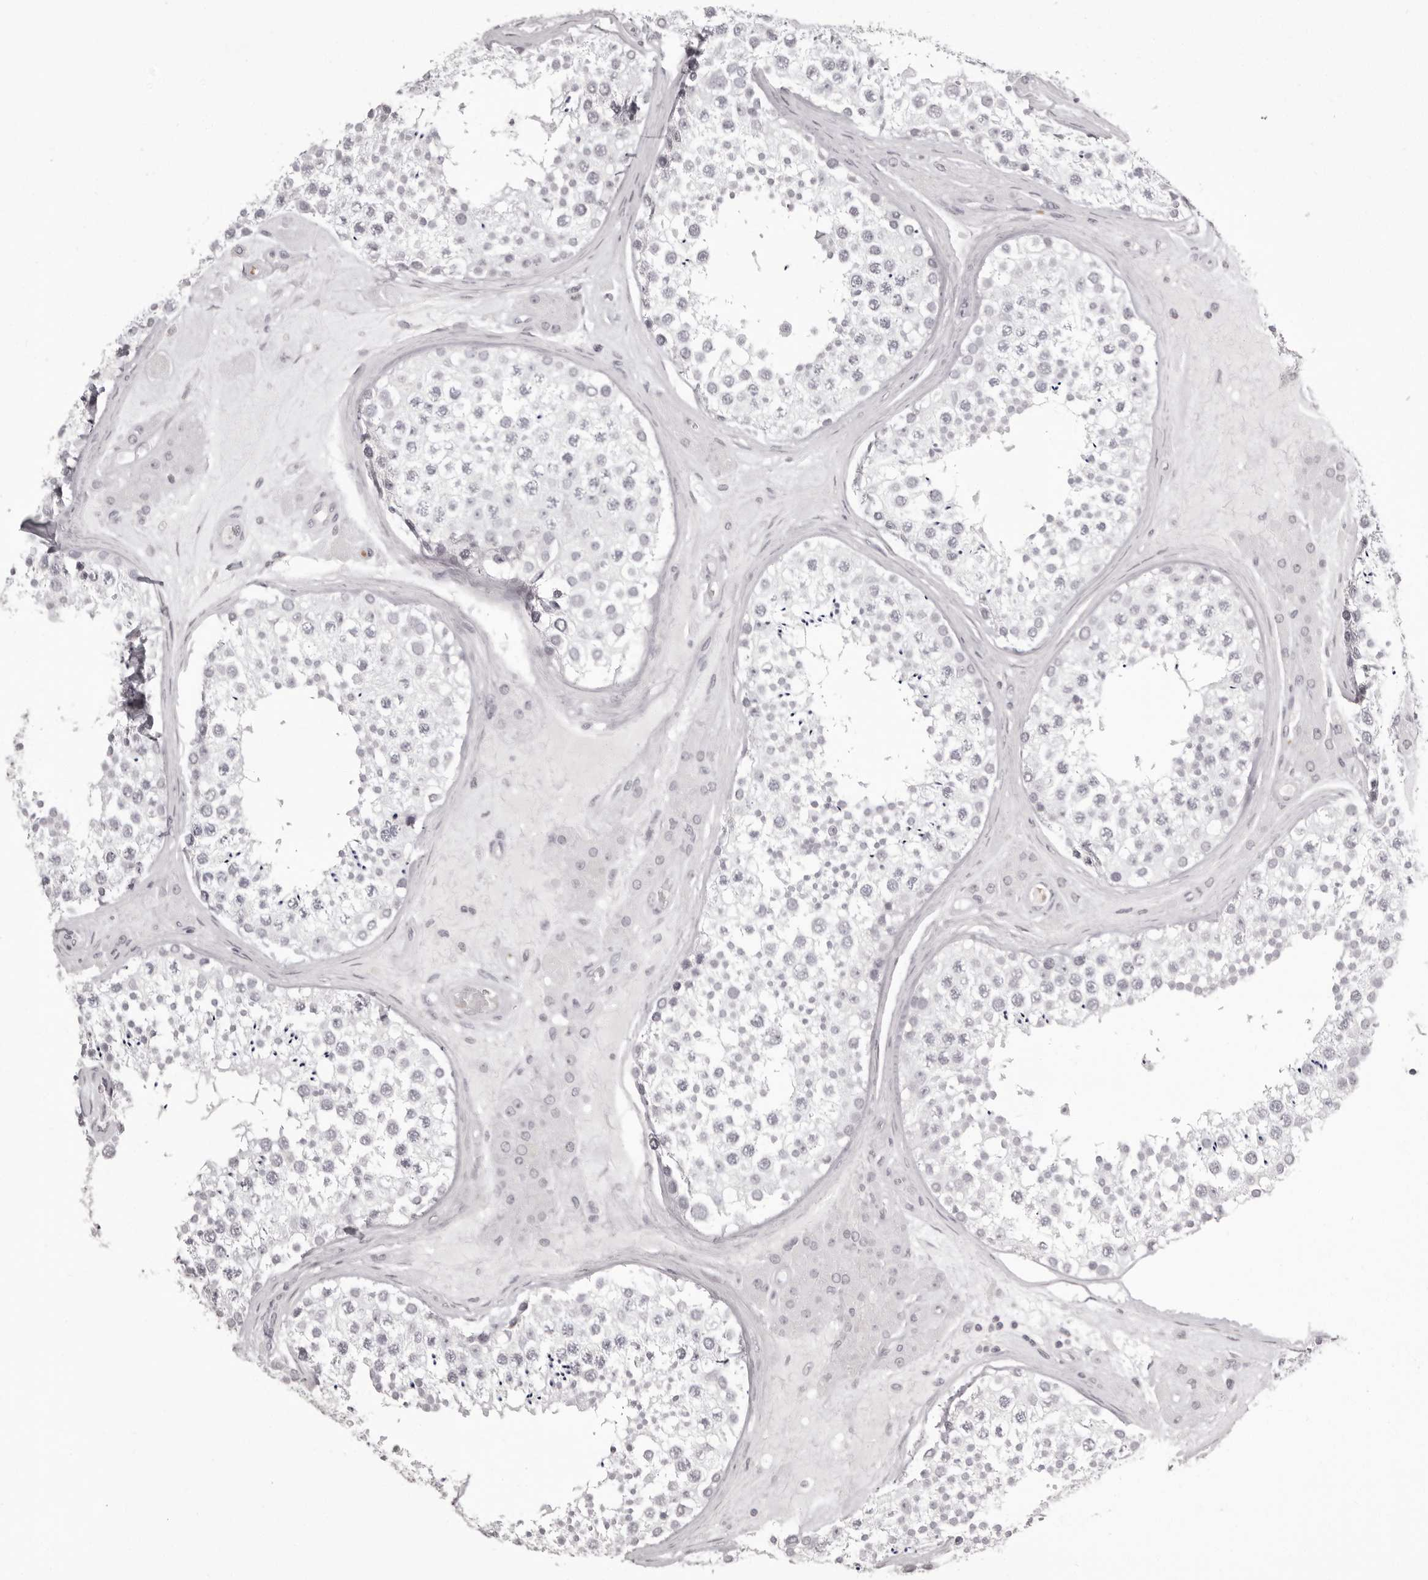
{"staining": {"intensity": "negative", "quantity": "none", "location": "none"}, "tissue": "testis", "cell_type": "Cells in seminiferous ducts", "image_type": "normal", "snomed": [{"axis": "morphology", "description": "Normal tissue, NOS"}, {"axis": "topography", "description": "Testis"}], "caption": "The image shows no staining of cells in seminiferous ducts in benign testis.", "gene": "C8orf74", "patient": {"sex": "male", "age": 46}}